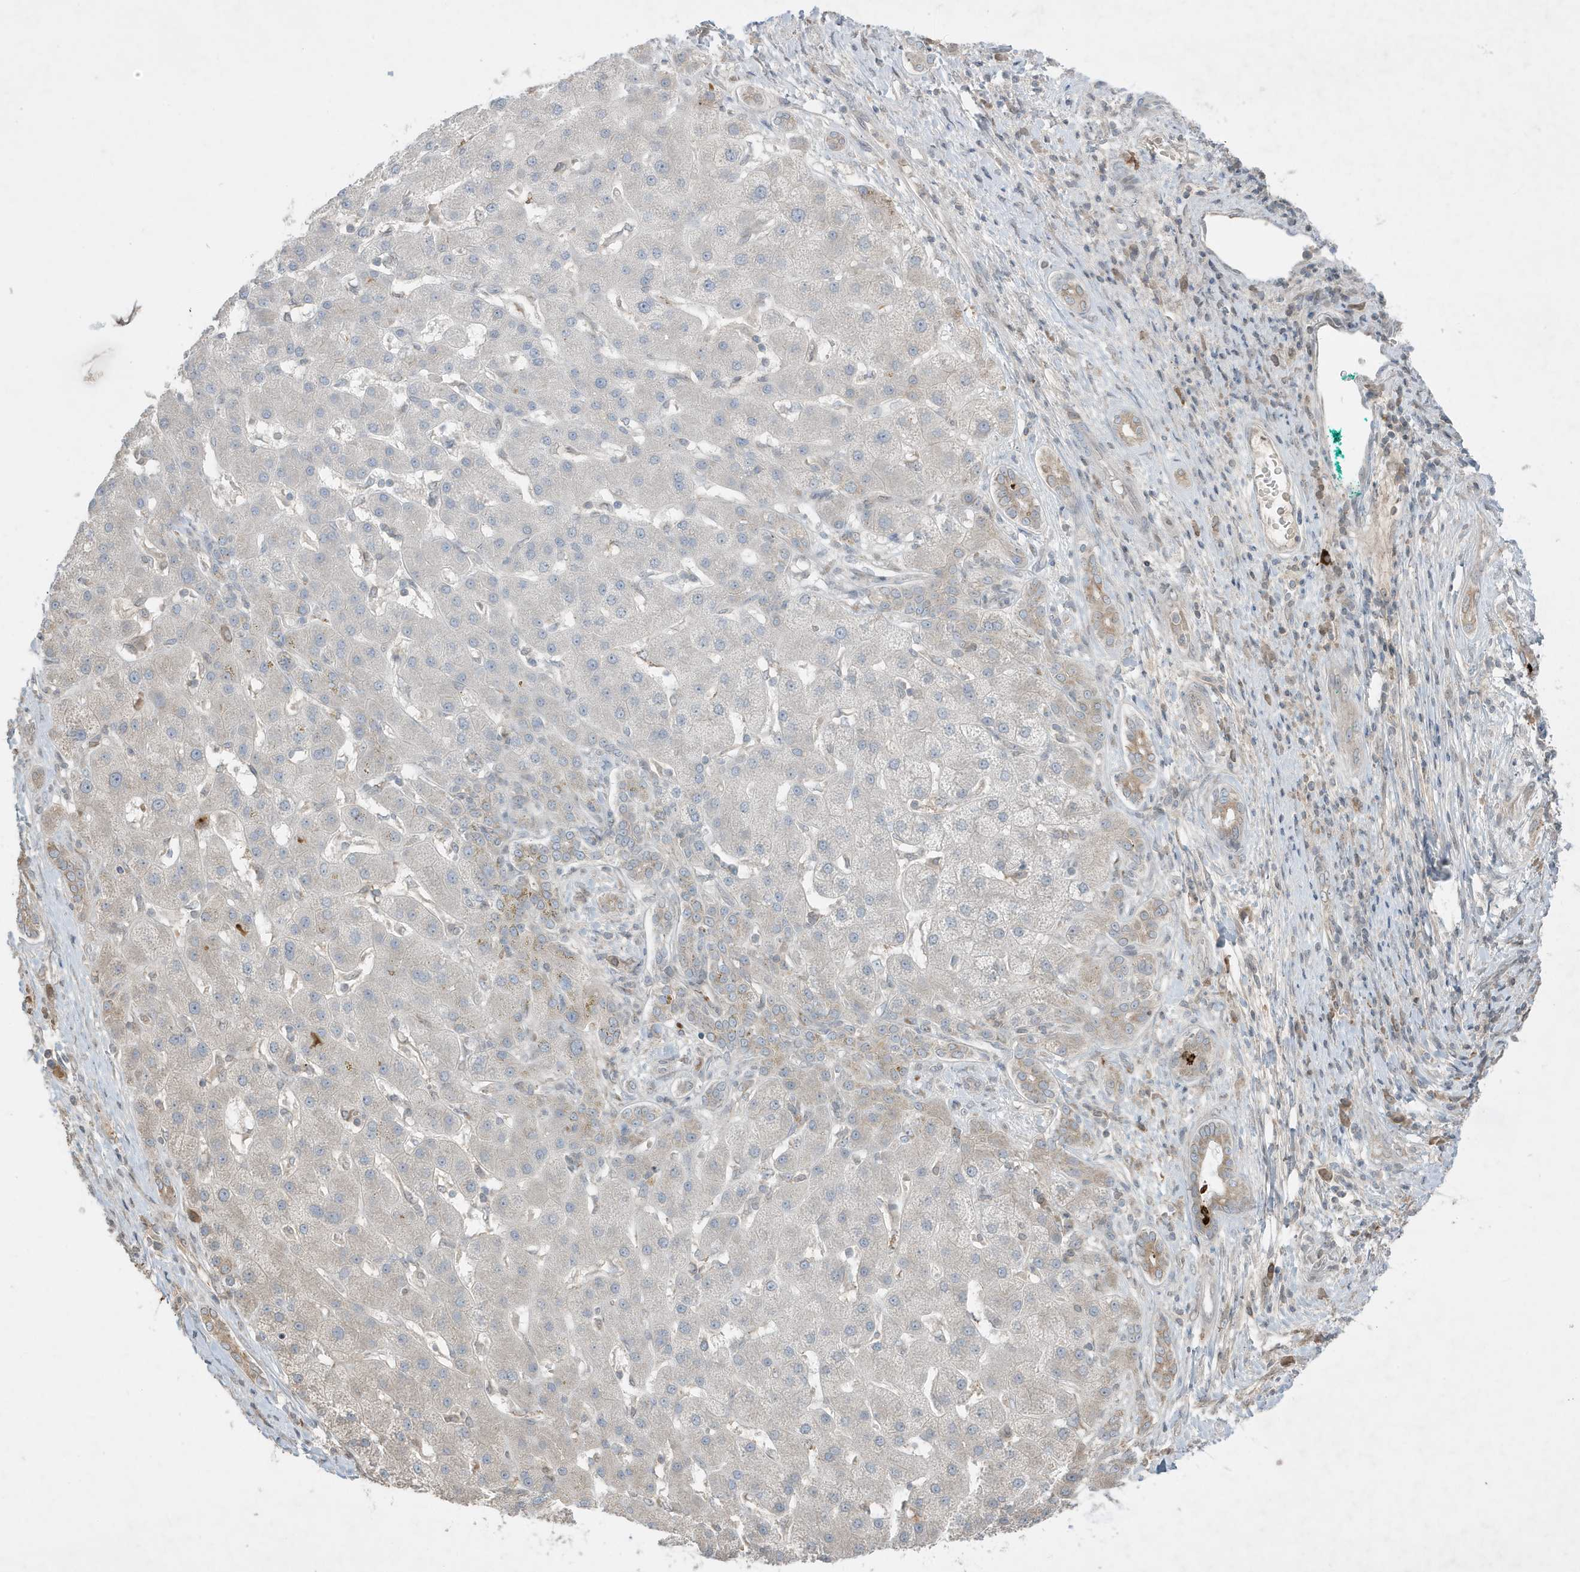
{"staining": {"intensity": "weak", "quantity": "<25%", "location": "cytoplasmic/membranous"}, "tissue": "liver cancer", "cell_type": "Tumor cells", "image_type": "cancer", "snomed": [{"axis": "morphology", "description": "Carcinoma, Hepatocellular, NOS"}, {"axis": "topography", "description": "Liver"}], "caption": "Liver hepatocellular carcinoma was stained to show a protein in brown. There is no significant expression in tumor cells.", "gene": "FNDC1", "patient": {"sex": "male", "age": 65}}